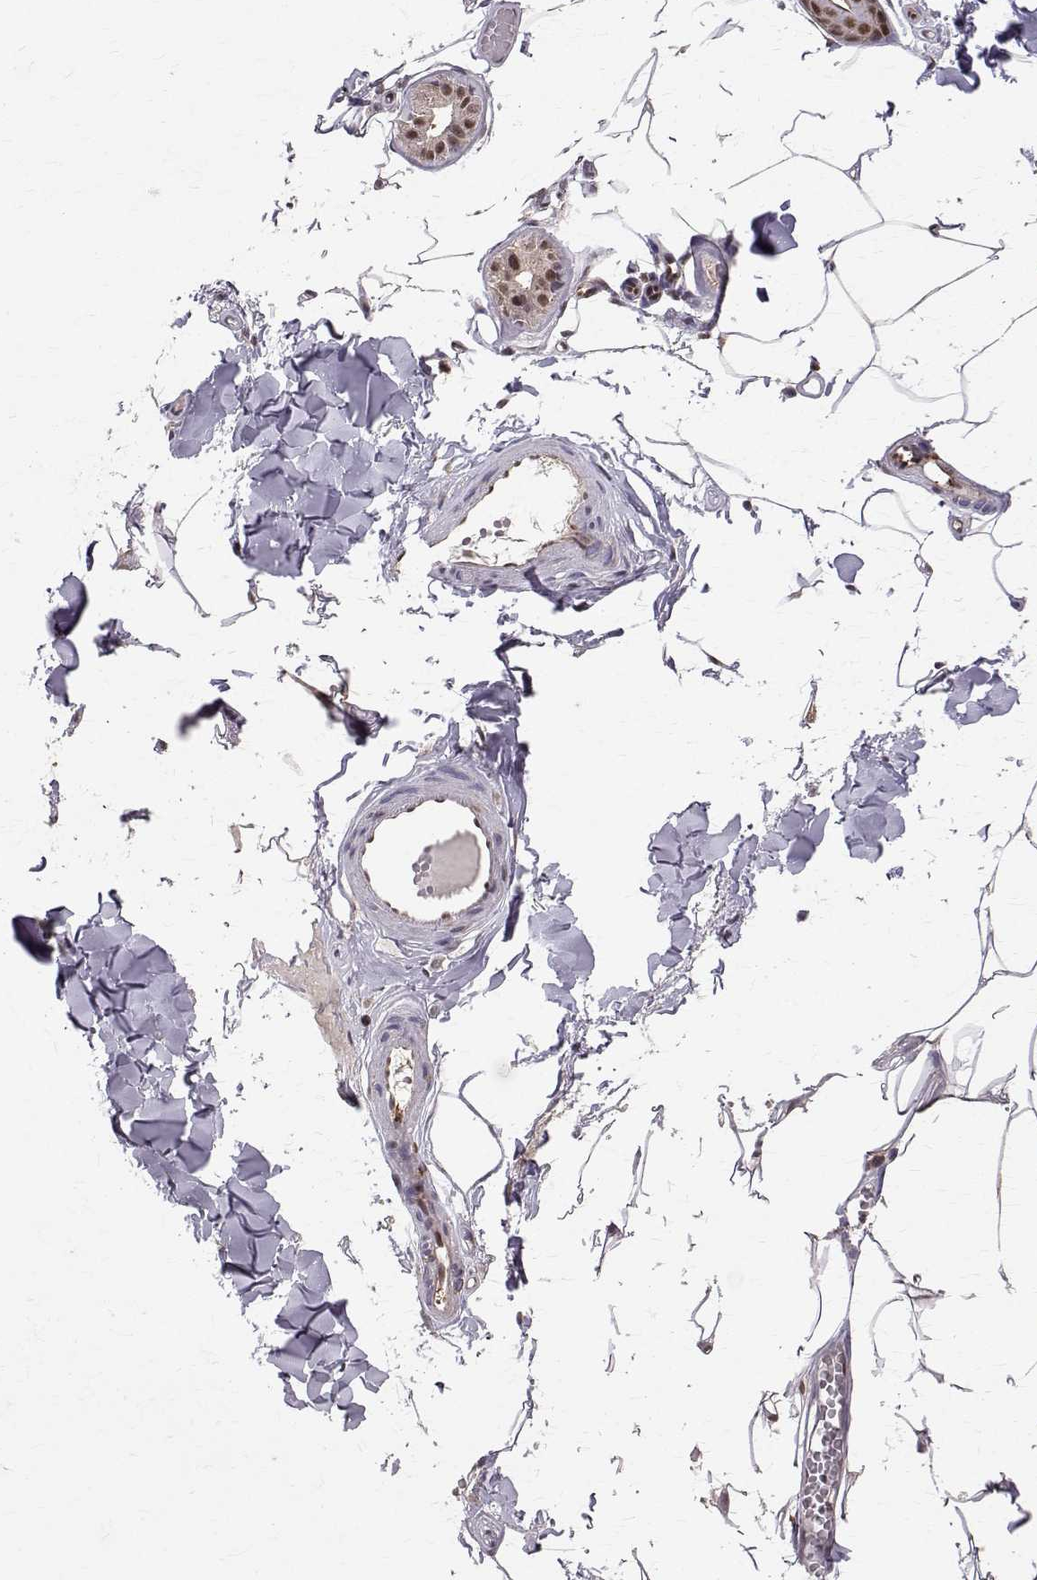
{"staining": {"intensity": "weak", "quantity": "<25%", "location": "nuclear"}, "tissue": "adipose tissue", "cell_type": "Adipocytes", "image_type": "normal", "snomed": [{"axis": "morphology", "description": "Normal tissue, NOS"}, {"axis": "topography", "description": "Skin"}, {"axis": "topography", "description": "Peripheral nerve tissue"}], "caption": "Immunohistochemical staining of benign human adipose tissue demonstrates no significant positivity in adipocytes.", "gene": "NIF3L1", "patient": {"sex": "female", "age": 45}}